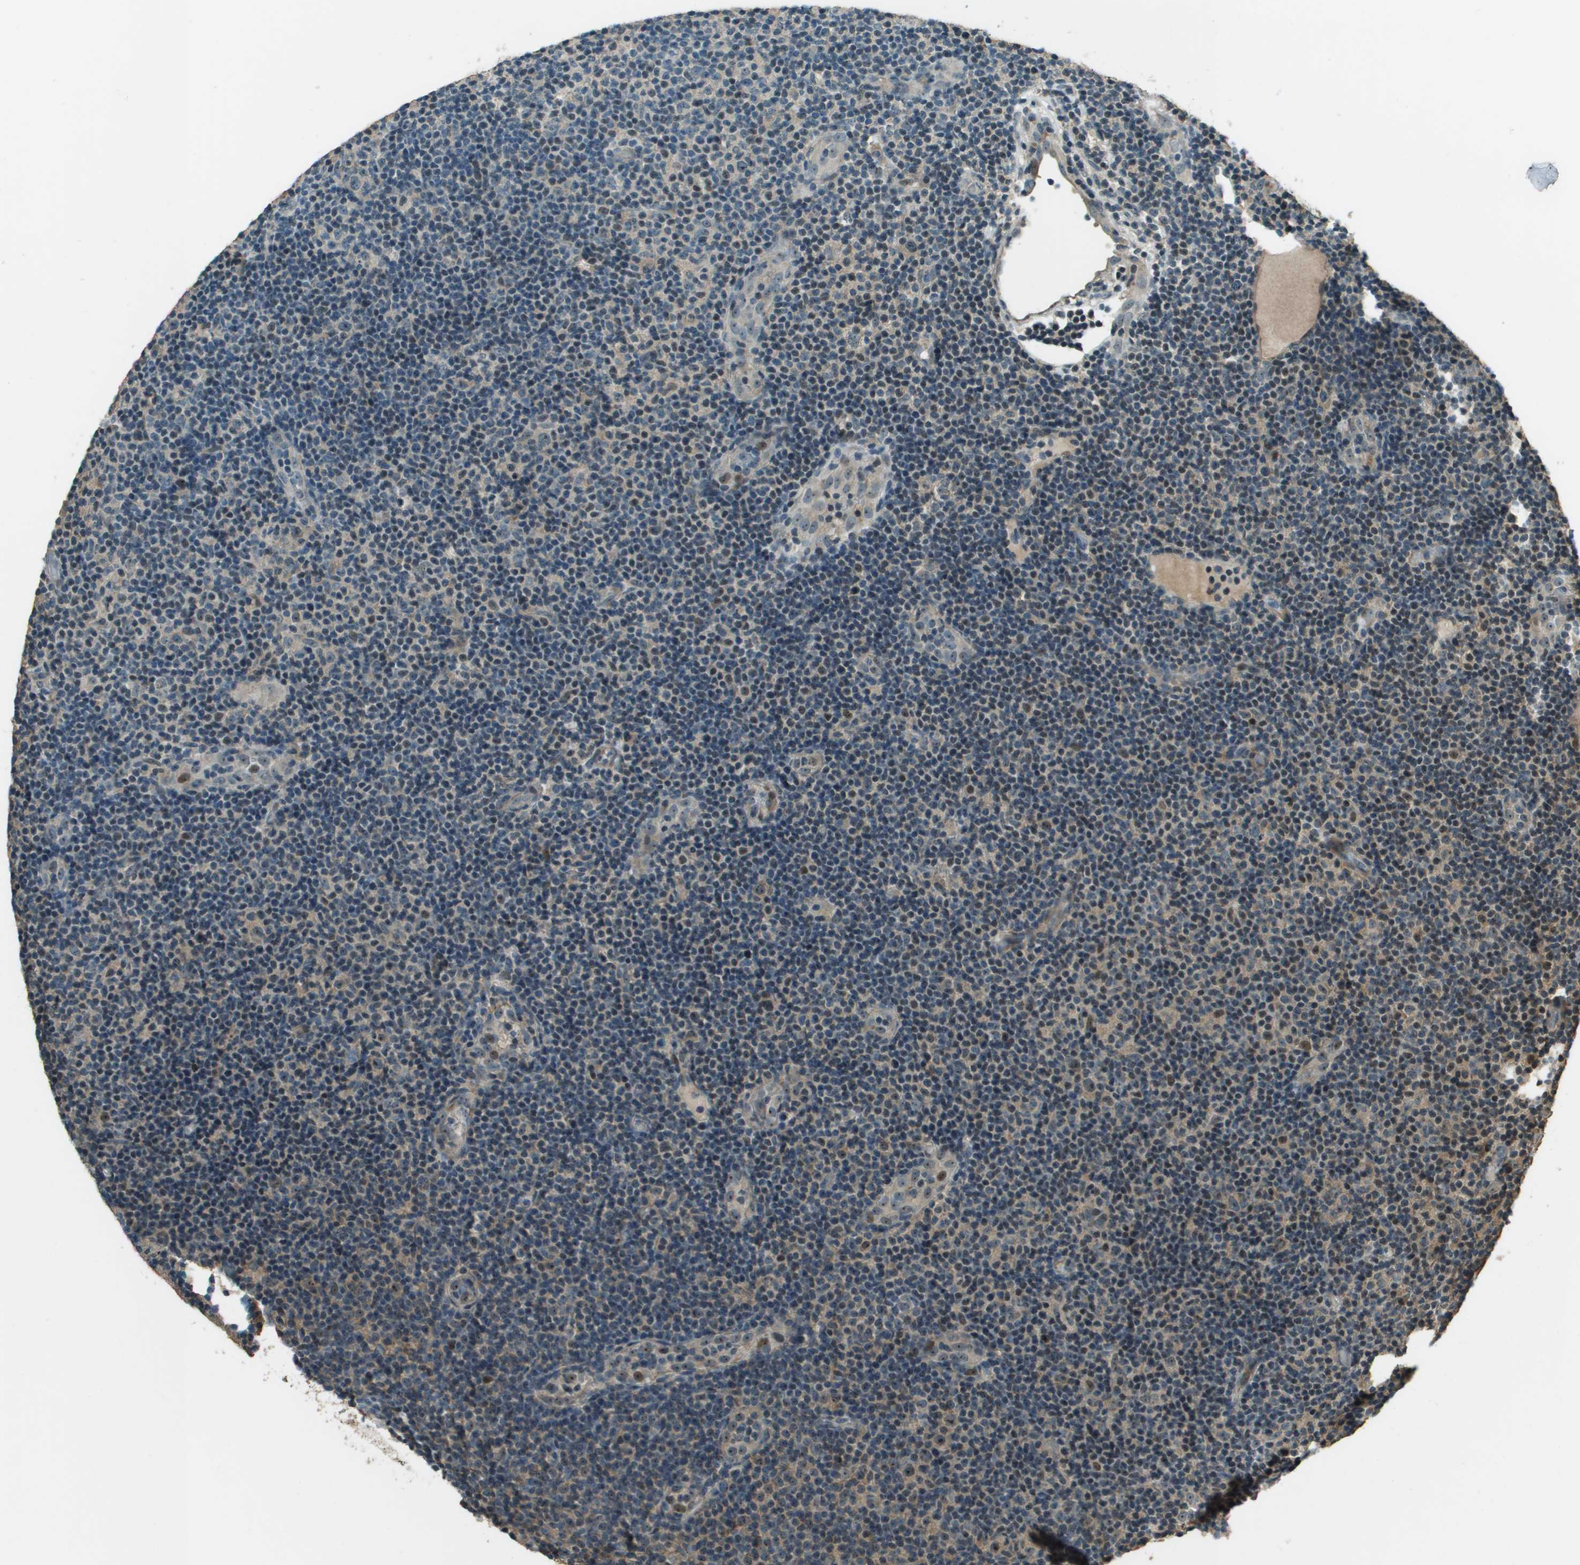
{"staining": {"intensity": "weak", "quantity": "<25%", "location": "cytoplasmic/membranous"}, "tissue": "lymphoma", "cell_type": "Tumor cells", "image_type": "cancer", "snomed": [{"axis": "morphology", "description": "Malignant lymphoma, non-Hodgkin's type, Low grade"}, {"axis": "topography", "description": "Lymph node"}], "caption": "An immunohistochemistry photomicrograph of malignant lymphoma, non-Hodgkin's type (low-grade) is shown. There is no staining in tumor cells of malignant lymphoma, non-Hodgkin's type (low-grade). The staining was performed using DAB (3,3'-diaminobenzidine) to visualize the protein expression in brown, while the nuclei were stained in blue with hematoxylin (Magnification: 20x).", "gene": "SDC3", "patient": {"sex": "male", "age": 83}}